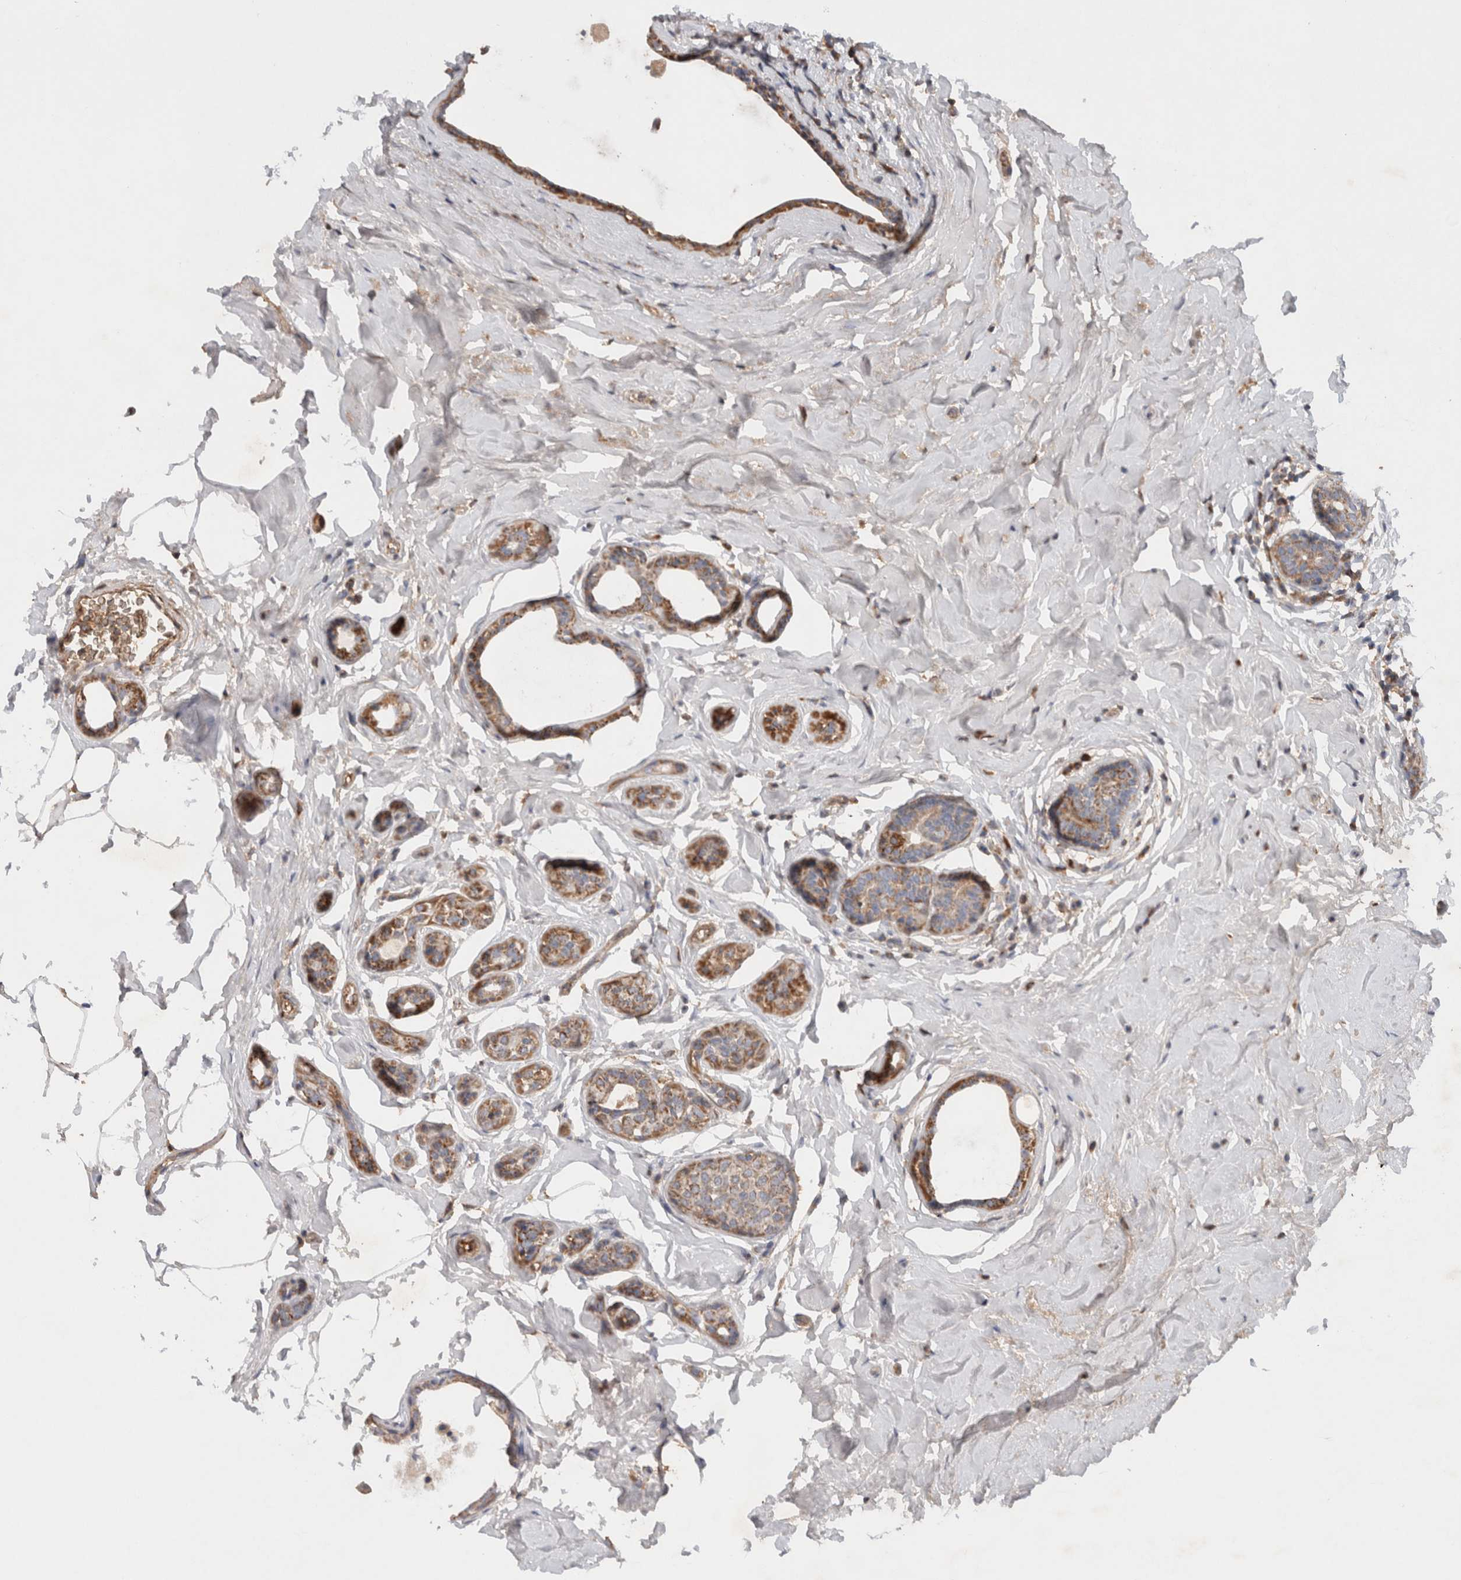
{"staining": {"intensity": "moderate", "quantity": ">75%", "location": "cytoplasmic/membranous"}, "tissue": "breast cancer", "cell_type": "Tumor cells", "image_type": "cancer", "snomed": [{"axis": "morphology", "description": "Duct carcinoma"}, {"axis": "topography", "description": "Breast"}], "caption": "Breast cancer (invasive ductal carcinoma) stained for a protein demonstrates moderate cytoplasmic/membranous positivity in tumor cells.", "gene": "MRPS28", "patient": {"sex": "female", "age": 55}}